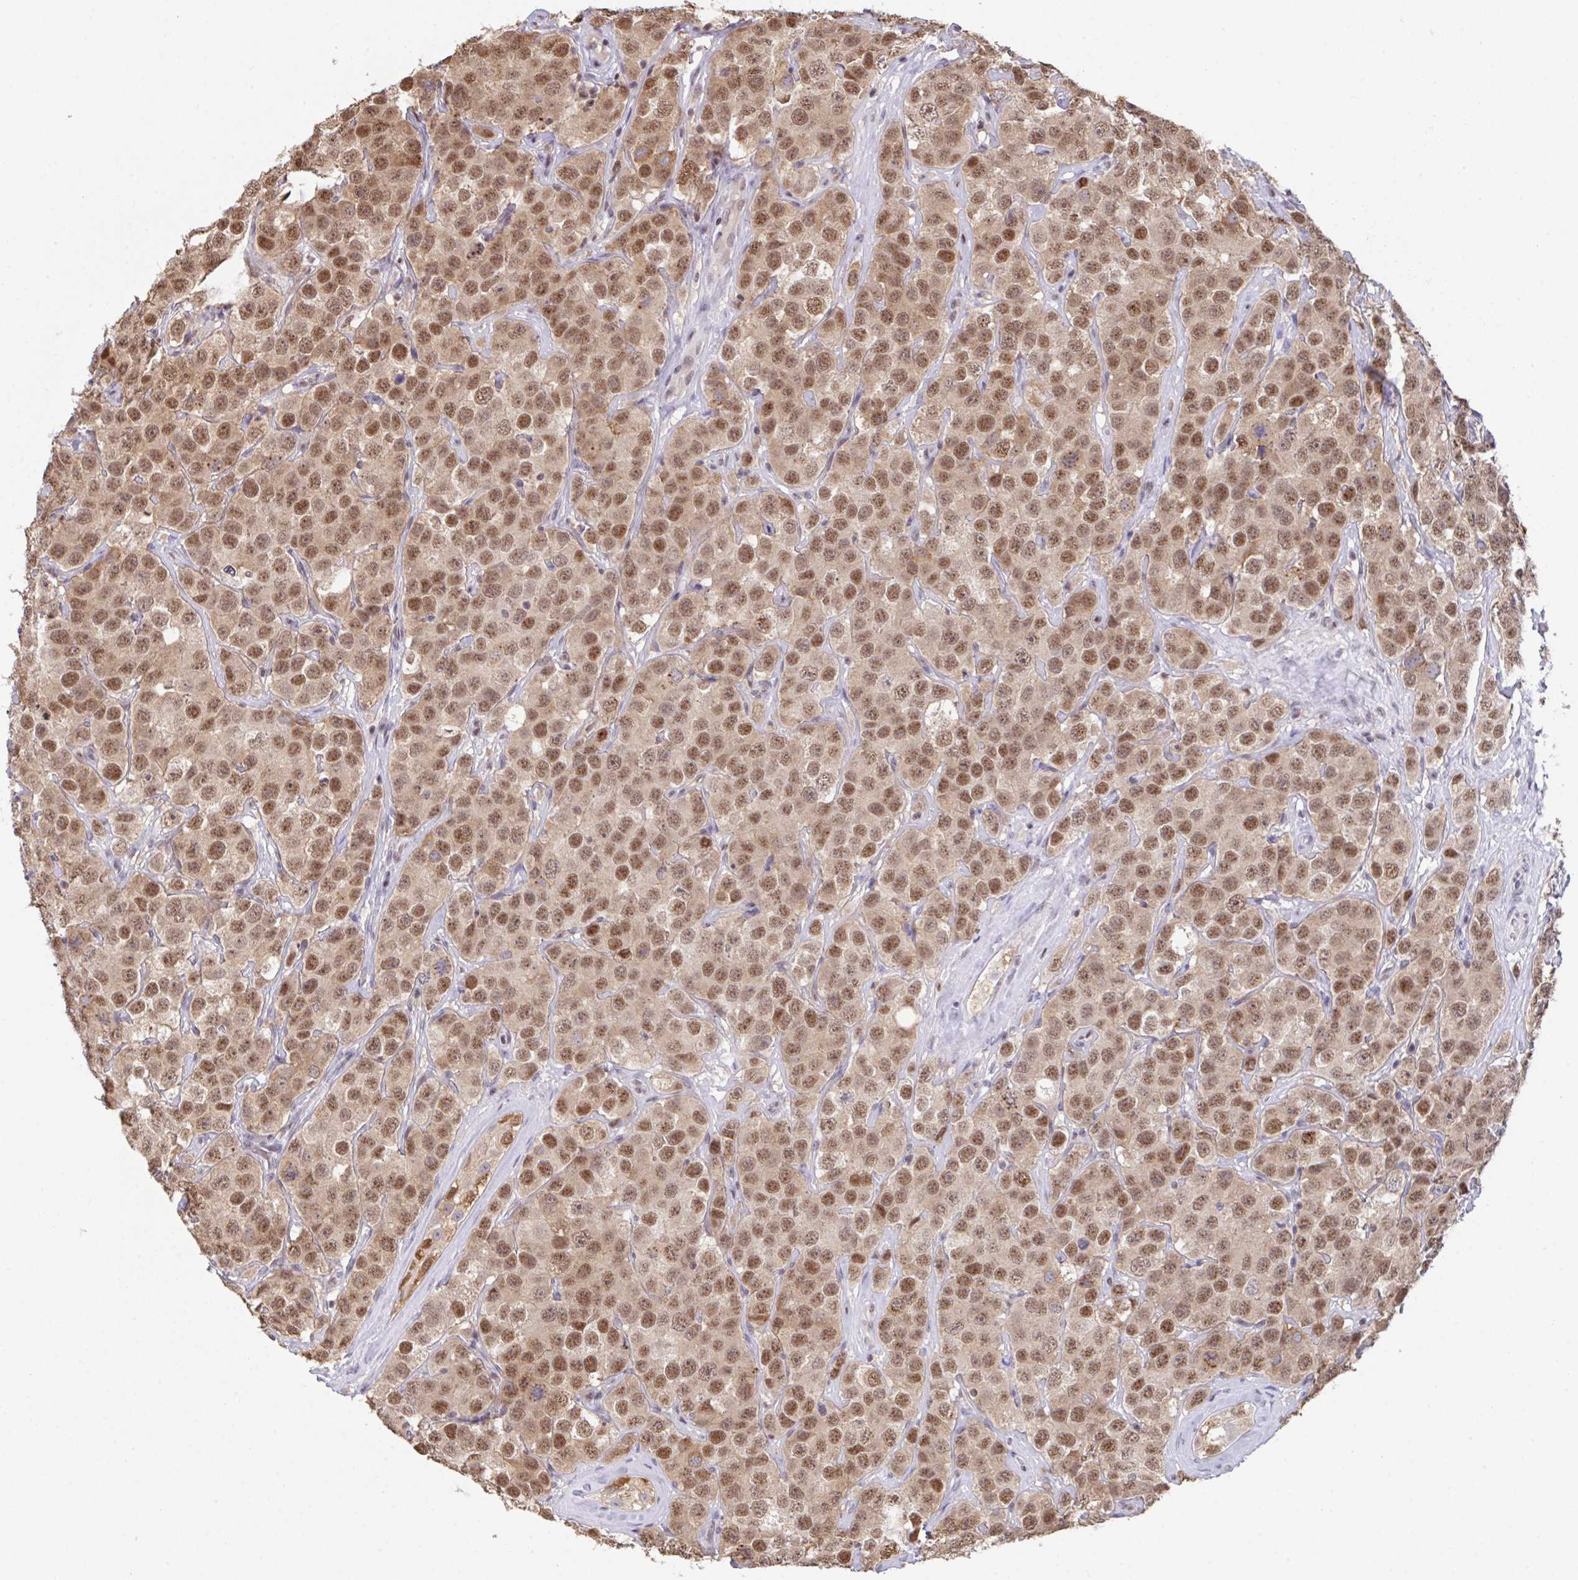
{"staining": {"intensity": "moderate", "quantity": ">75%", "location": "nuclear"}, "tissue": "testis cancer", "cell_type": "Tumor cells", "image_type": "cancer", "snomed": [{"axis": "morphology", "description": "Seminoma, NOS"}, {"axis": "topography", "description": "Testis"}], "caption": "Immunohistochemistry staining of testis seminoma, which shows medium levels of moderate nuclear staining in approximately >75% of tumor cells indicating moderate nuclear protein positivity. The staining was performed using DAB (brown) for protein detection and nuclei were counterstained in hematoxylin (blue).", "gene": "OR6K3", "patient": {"sex": "male", "age": 28}}